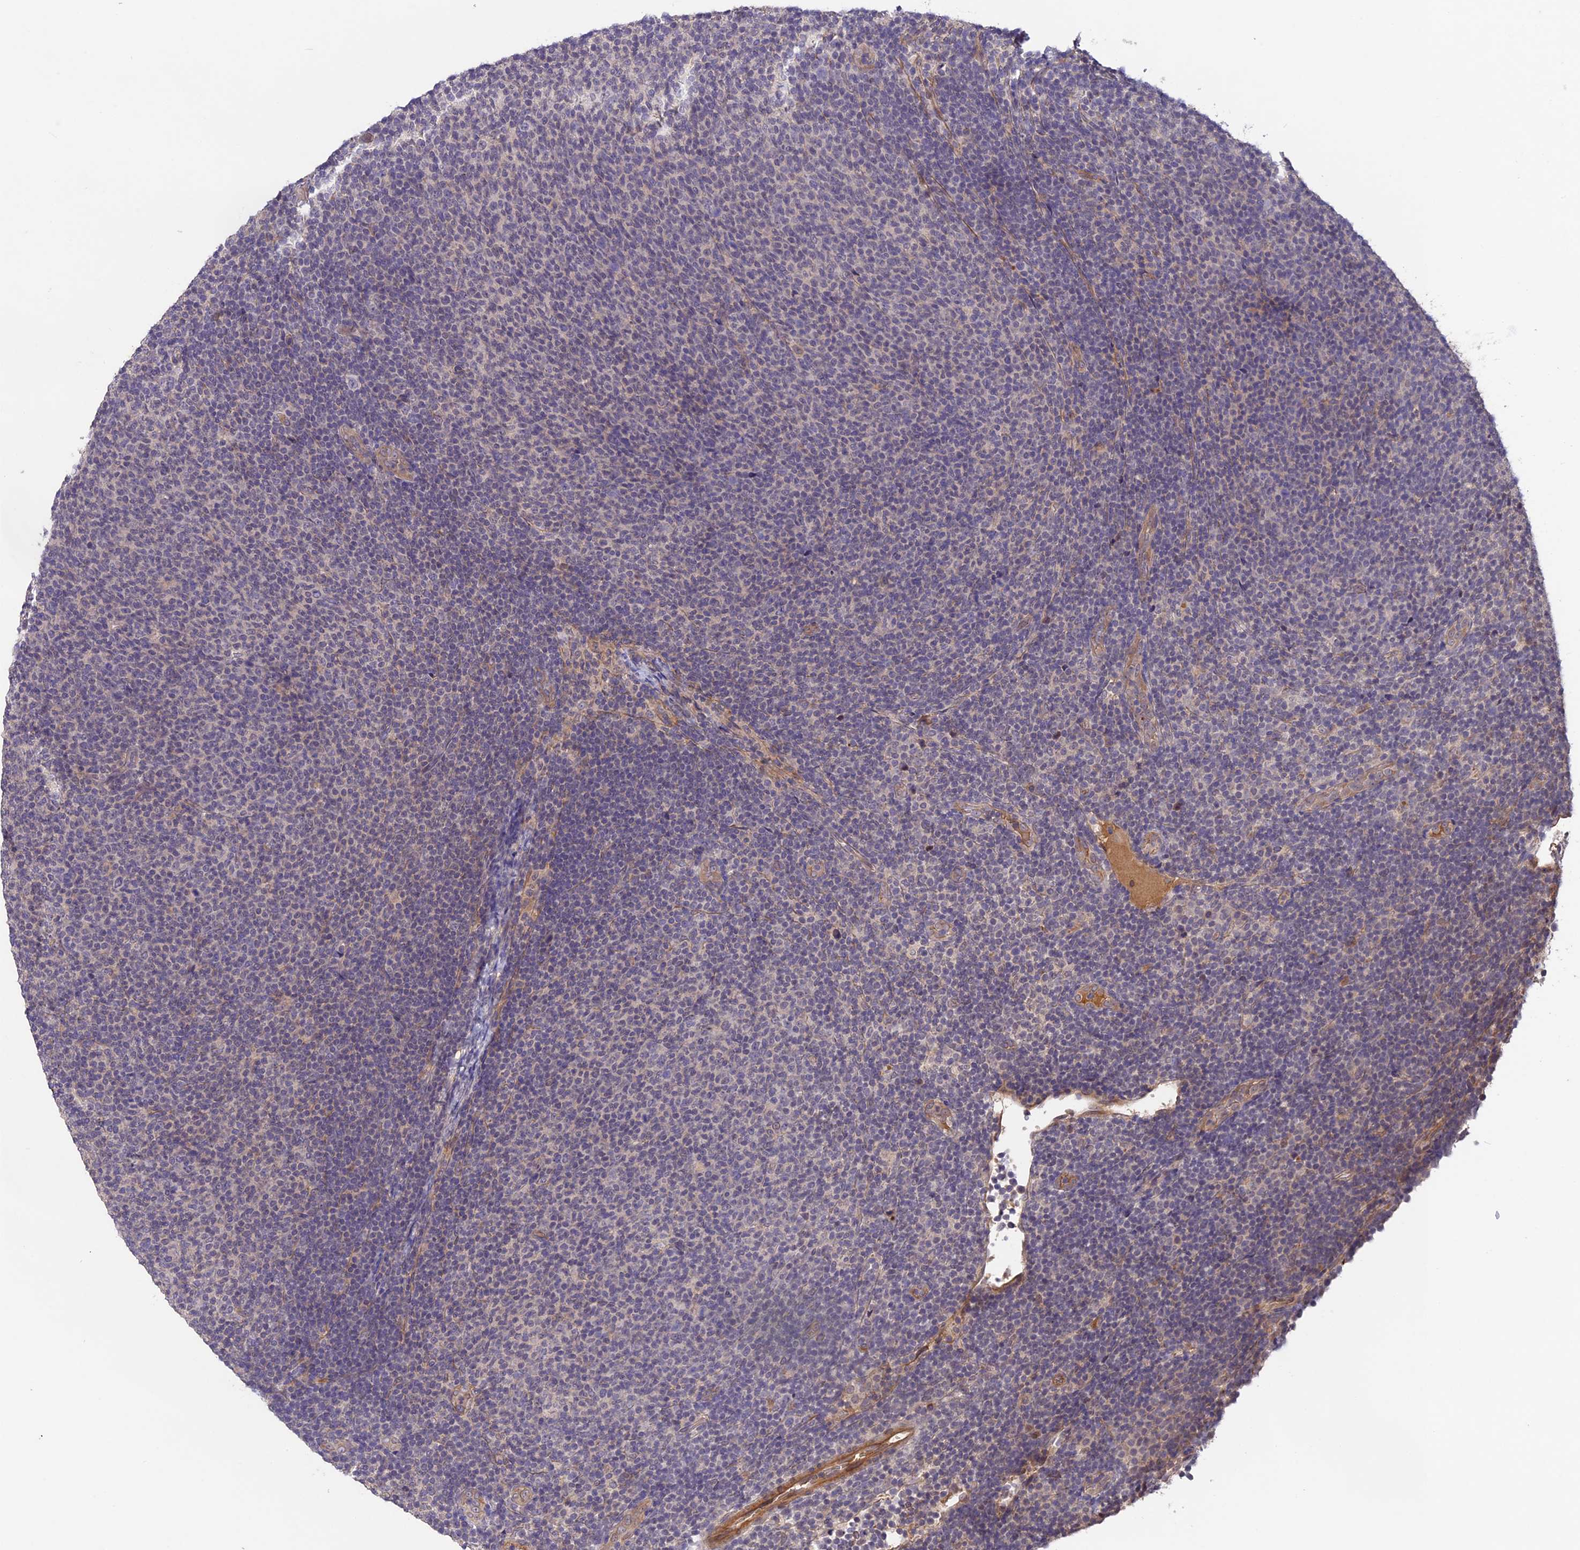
{"staining": {"intensity": "negative", "quantity": "none", "location": "none"}, "tissue": "lymphoma", "cell_type": "Tumor cells", "image_type": "cancer", "snomed": [{"axis": "morphology", "description": "Malignant lymphoma, non-Hodgkin's type, Low grade"}, {"axis": "topography", "description": "Lymph node"}], "caption": "Tumor cells are negative for protein expression in human lymphoma.", "gene": "ADO", "patient": {"sex": "male", "age": 66}}